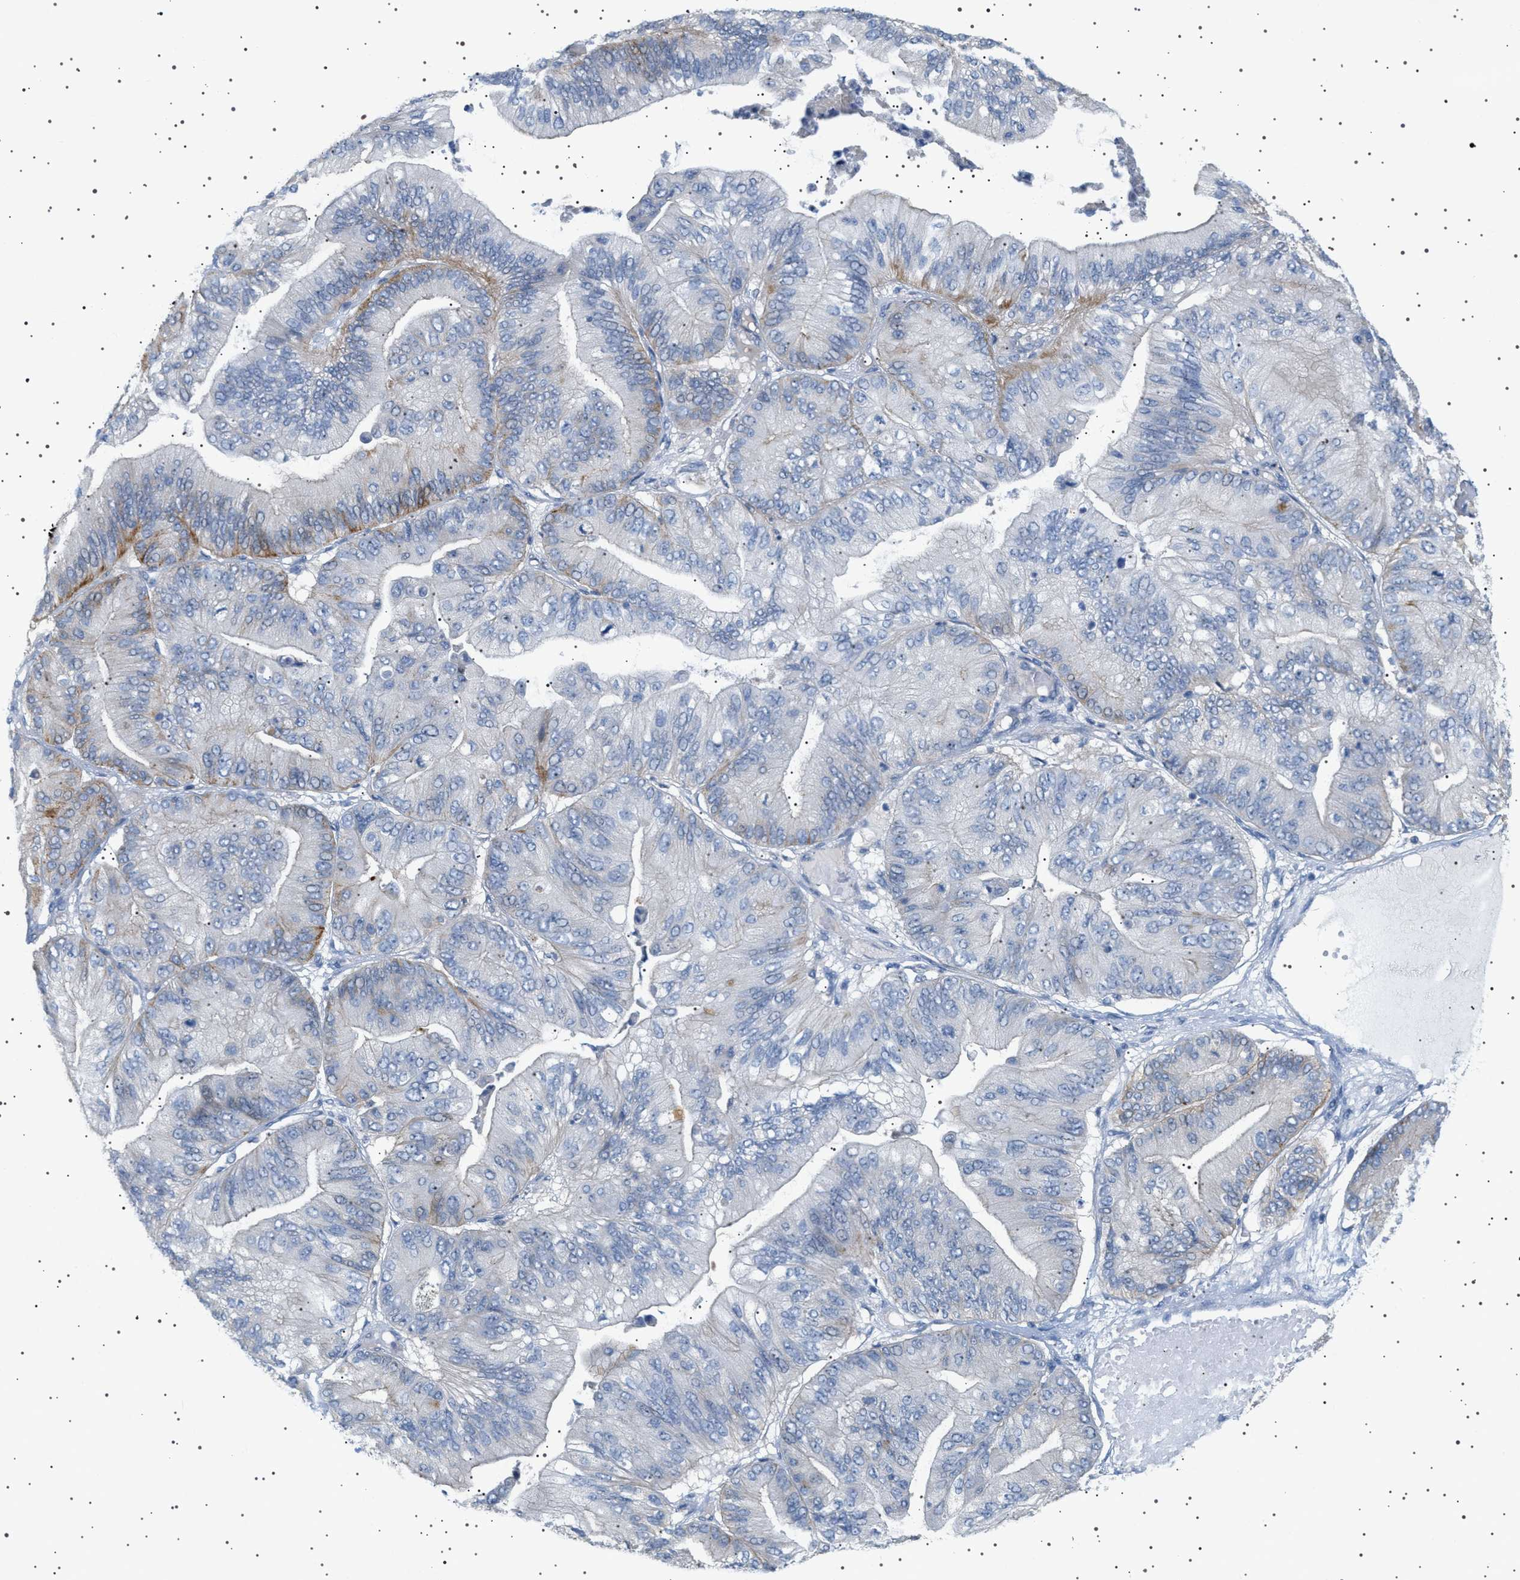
{"staining": {"intensity": "negative", "quantity": "none", "location": "none"}, "tissue": "ovarian cancer", "cell_type": "Tumor cells", "image_type": "cancer", "snomed": [{"axis": "morphology", "description": "Cystadenocarcinoma, mucinous, NOS"}, {"axis": "topography", "description": "Ovary"}], "caption": "IHC histopathology image of ovarian cancer (mucinous cystadenocarcinoma) stained for a protein (brown), which exhibits no positivity in tumor cells. The staining is performed using DAB brown chromogen with nuclei counter-stained in using hematoxylin.", "gene": "ADCY10", "patient": {"sex": "female", "age": 61}}